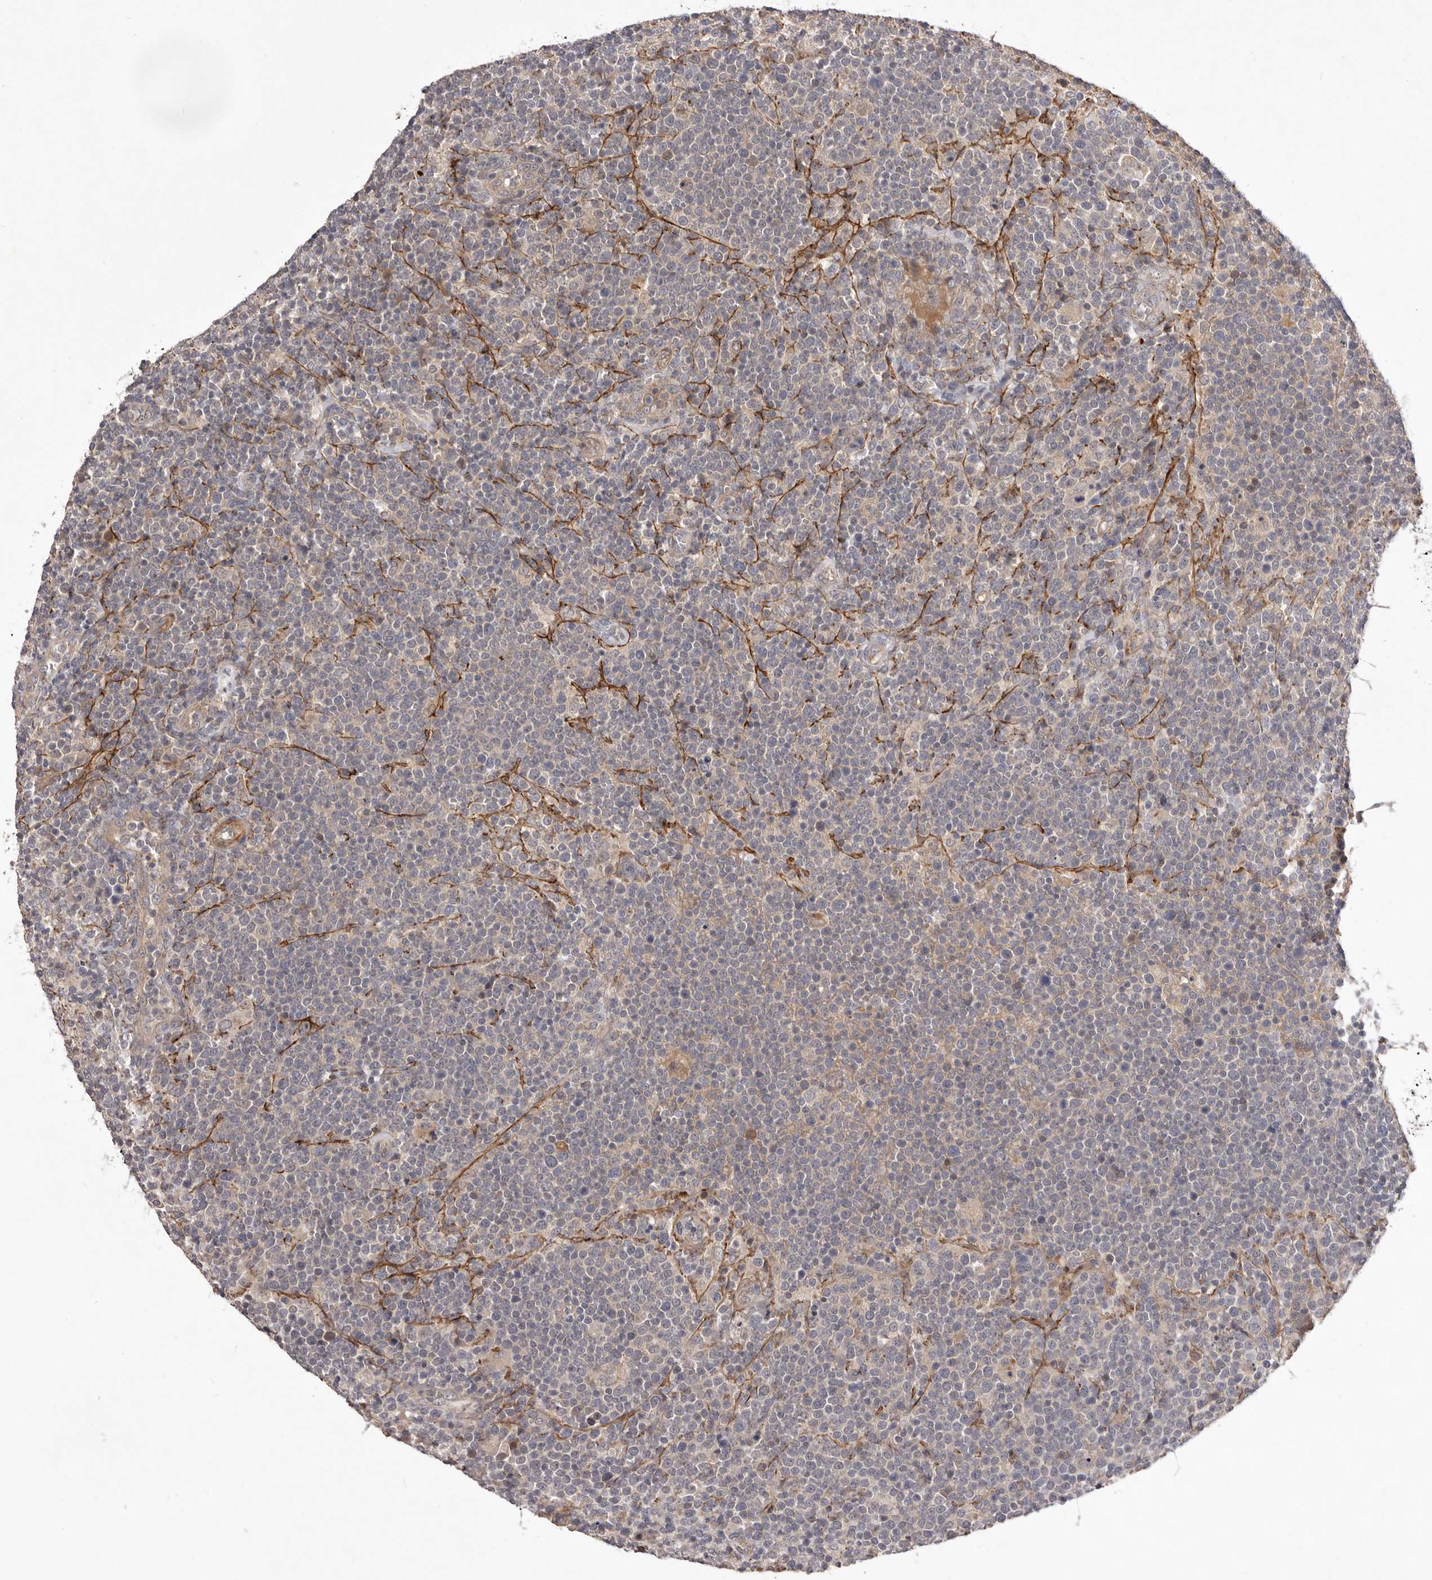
{"staining": {"intensity": "negative", "quantity": "none", "location": "none"}, "tissue": "lymphoma", "cell_type": "Tumor cells", "image_type": "cancer", "snomed": [{"axis": "morphology", "description": "Malignant lymphoma, non-Hodgkin's type, High grade"}, {"axis": "topography", "description": "Lymph node"}], "caption": "IHC image of neoplastic tissue: human high-grade malignant lymphoma, non-Hodgkin's type stained with DAB exhibits no significant protein positivity in tumor cells.", "gene": "HBS1L", "patient": {"sex": "male", "age": 61}}